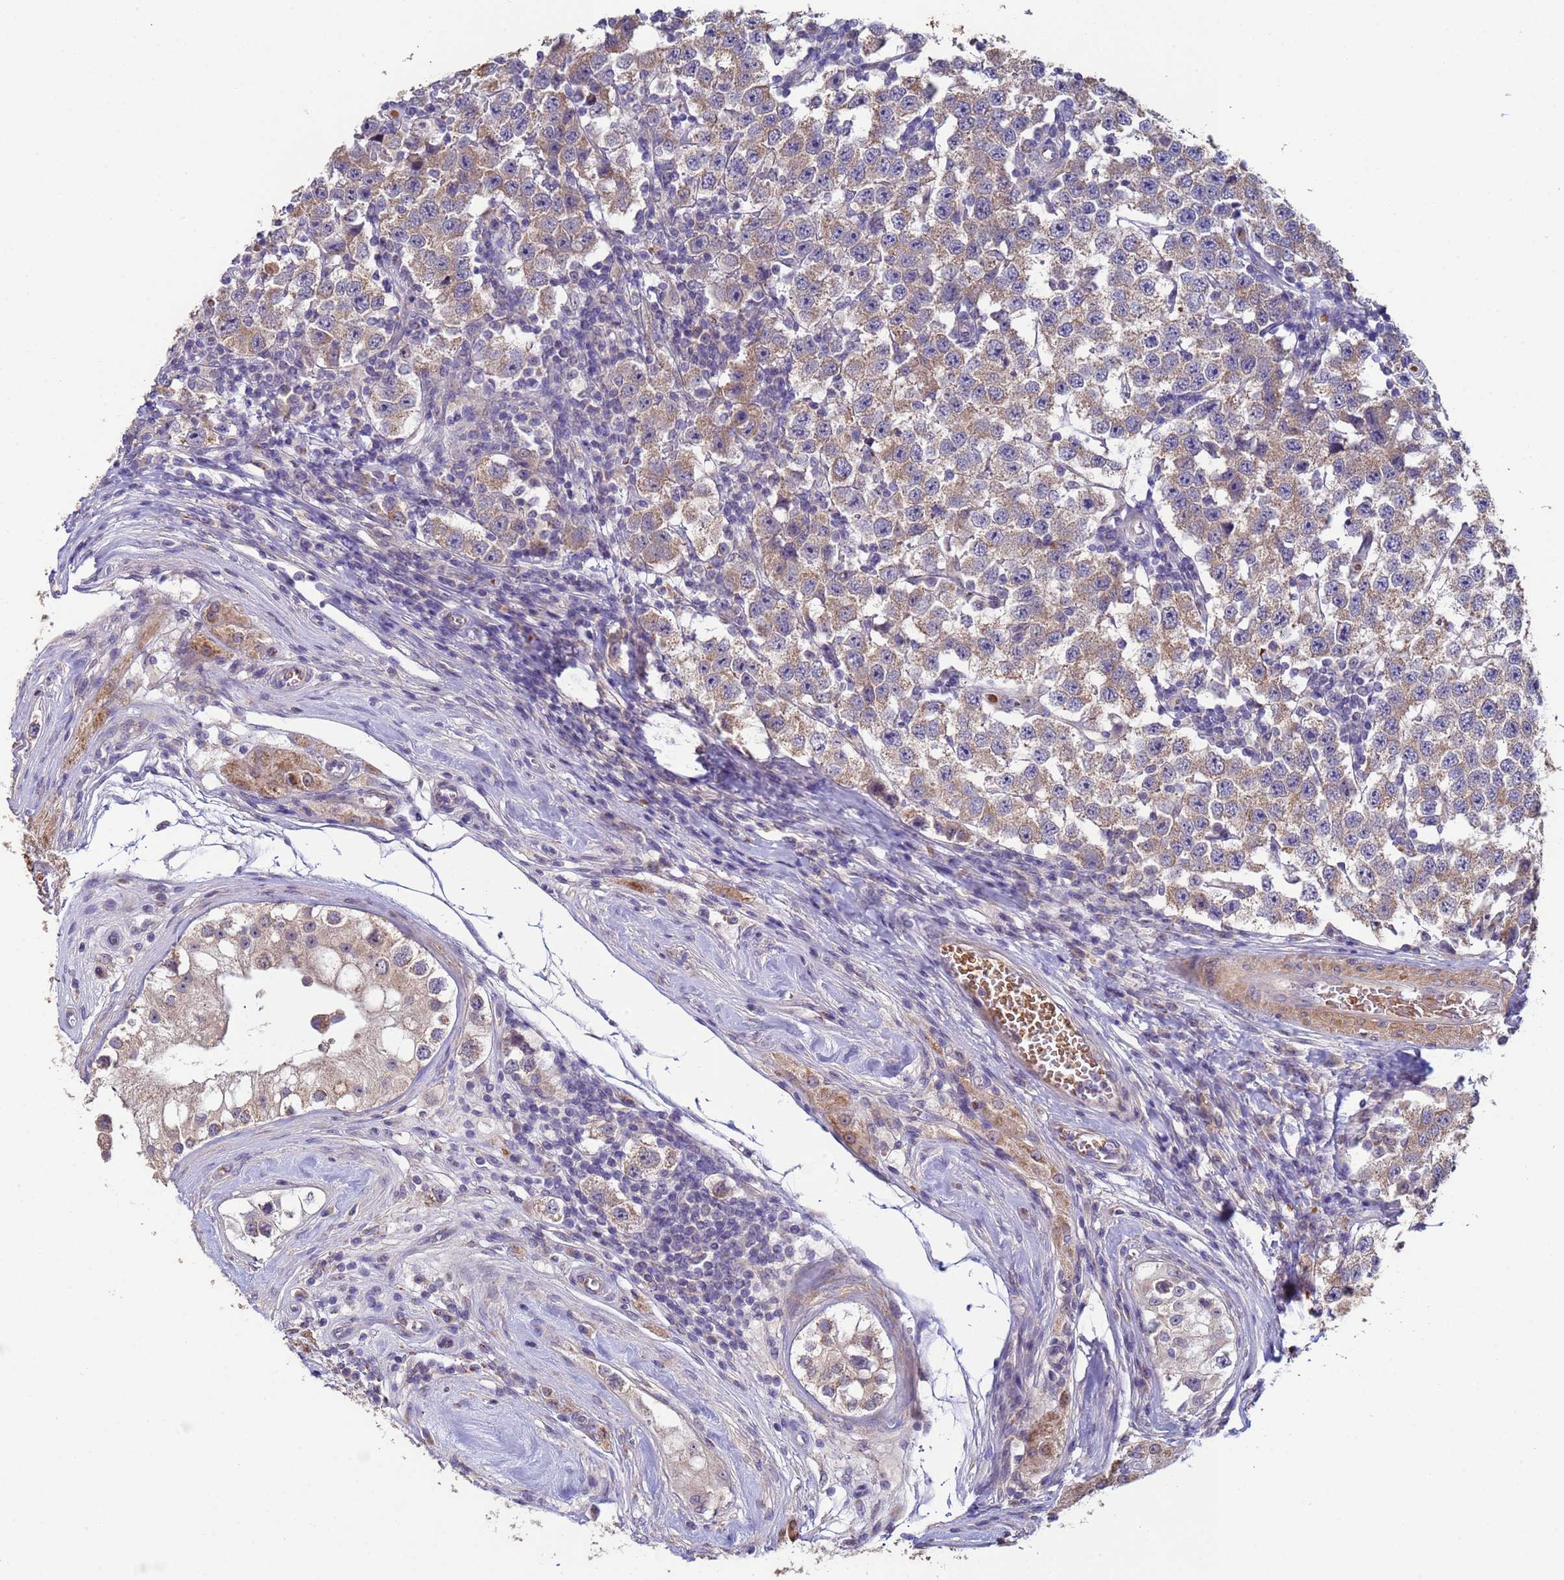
{"staining": {"intensity": "weak", "quantity": "25%-75%", "location": "cytoplasmic/membranous"}, "tissue": "testis cancer", "cell_type": "Tumor cells", "image_type": "cancer", "snomed": [{"axis": "morphology", "description": "Seminoma, NOS"}, {"axis": "topography", "description": "Testis"}], "caption": "Immunohistochemical staining of human testis cancer (seminoma) shows low levels of weak cytoplasmic/membranous staining in about 25%-75% of tumor cells. (Brightfield microscopy of DAB IHC at high magnification).", "gene": "CLHC1", "patient": {"sex": "male", "age": 34}}